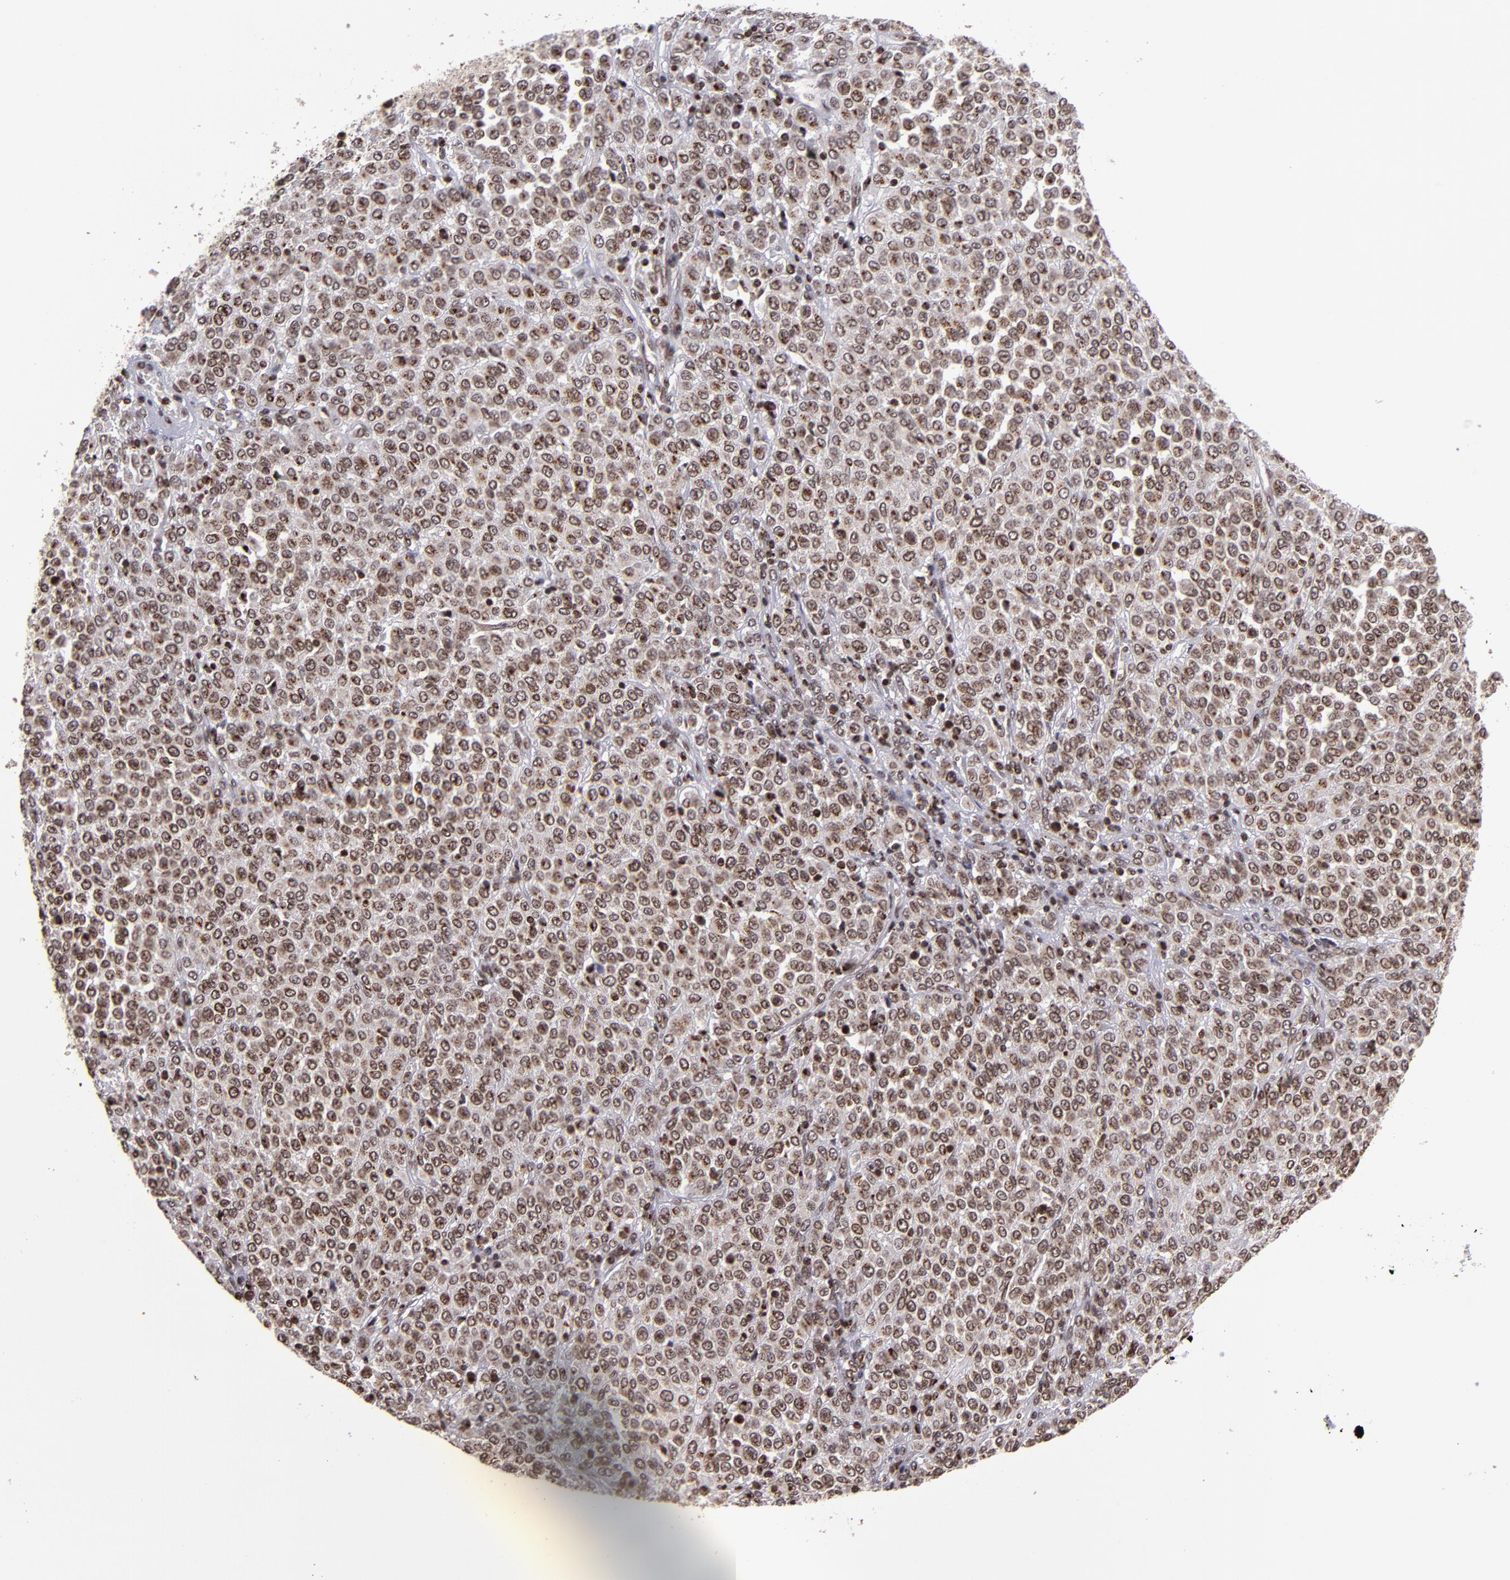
{"staining": {"intensity": "moderate", "quantity": ">75%", "location": "cytoplasmic/membranous,nuclear"}, "tissue": "melanoma", "cell_type": "Tumor cells", "image_type": "cancer", "snomed": [{"axis": "morphology", "description": "Malignant melanoma, Metastatic site"}, {"axis": "topography", "description": "Pancreas"}], "caption": "This is a photomicrograph of immunohistochemistry (IHC) staining of malignant melanoma (metastatic site), which shows moderate staining in the cytoplasmic/membranous and nuclear of tumor cells.", "gene": "CSDC2", "patient": {"sex": "female", "age": 30}}